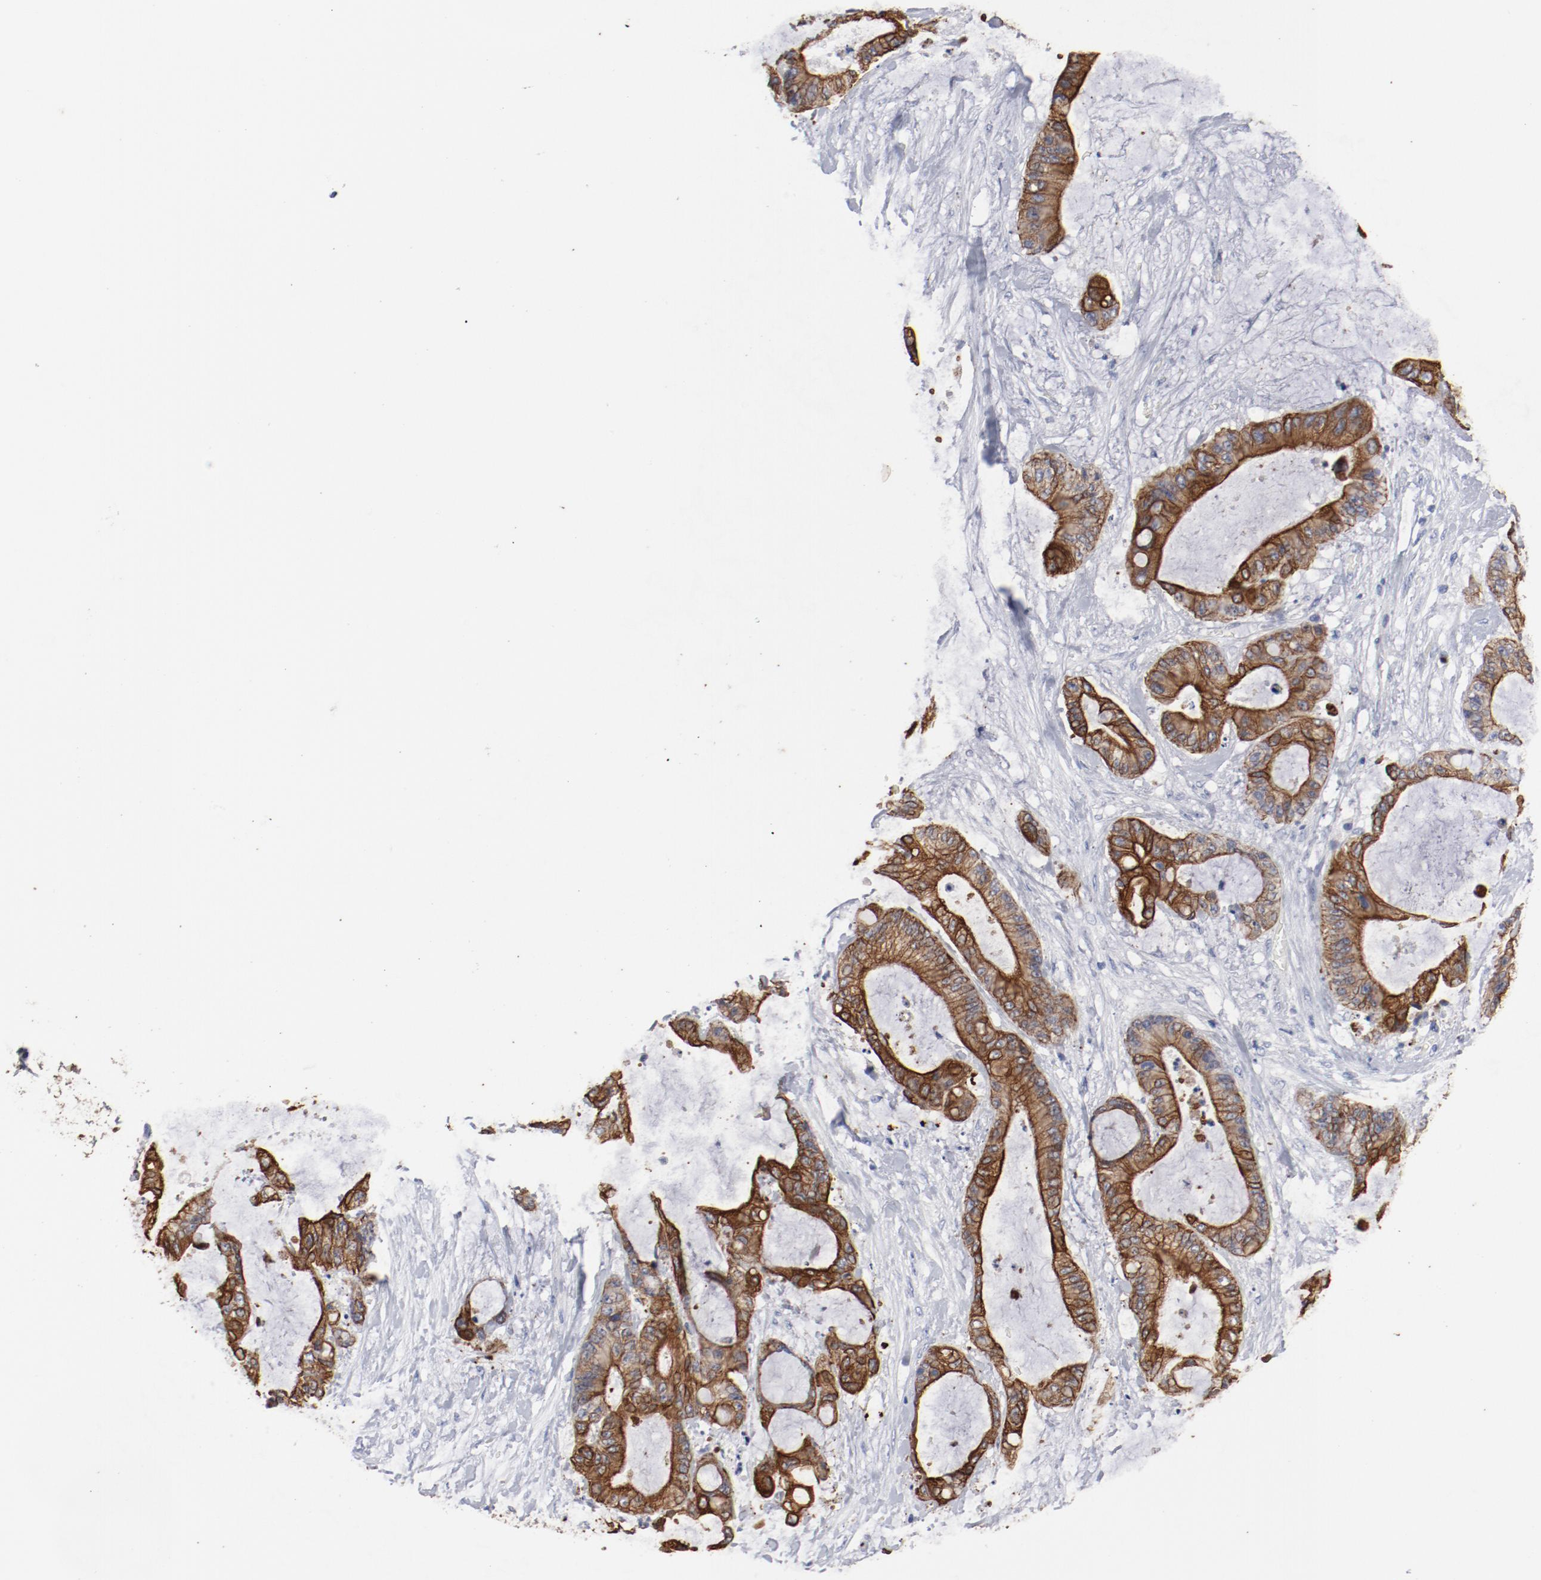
{"staining": {"intensity": "strong", "quantity": ">75%", "location": "cytoplasmic/membranous"}, "tissue": "liver cancer", "cell_type": "Tumor cells", "image_type": "cancer", "snomed": [{"axis": "morphology", "description": "Cholangiocarcinoma"}, {"axis": "topography", "description": "Liver"}], "caption": "Human liver cancer stained for a protein (brown) shows strong cytoplasmic/membranous positive expression in approximately >75% of tumor cells.", "gene": "TSPAN6", "patient": {"sex": "female", "age": 73}}